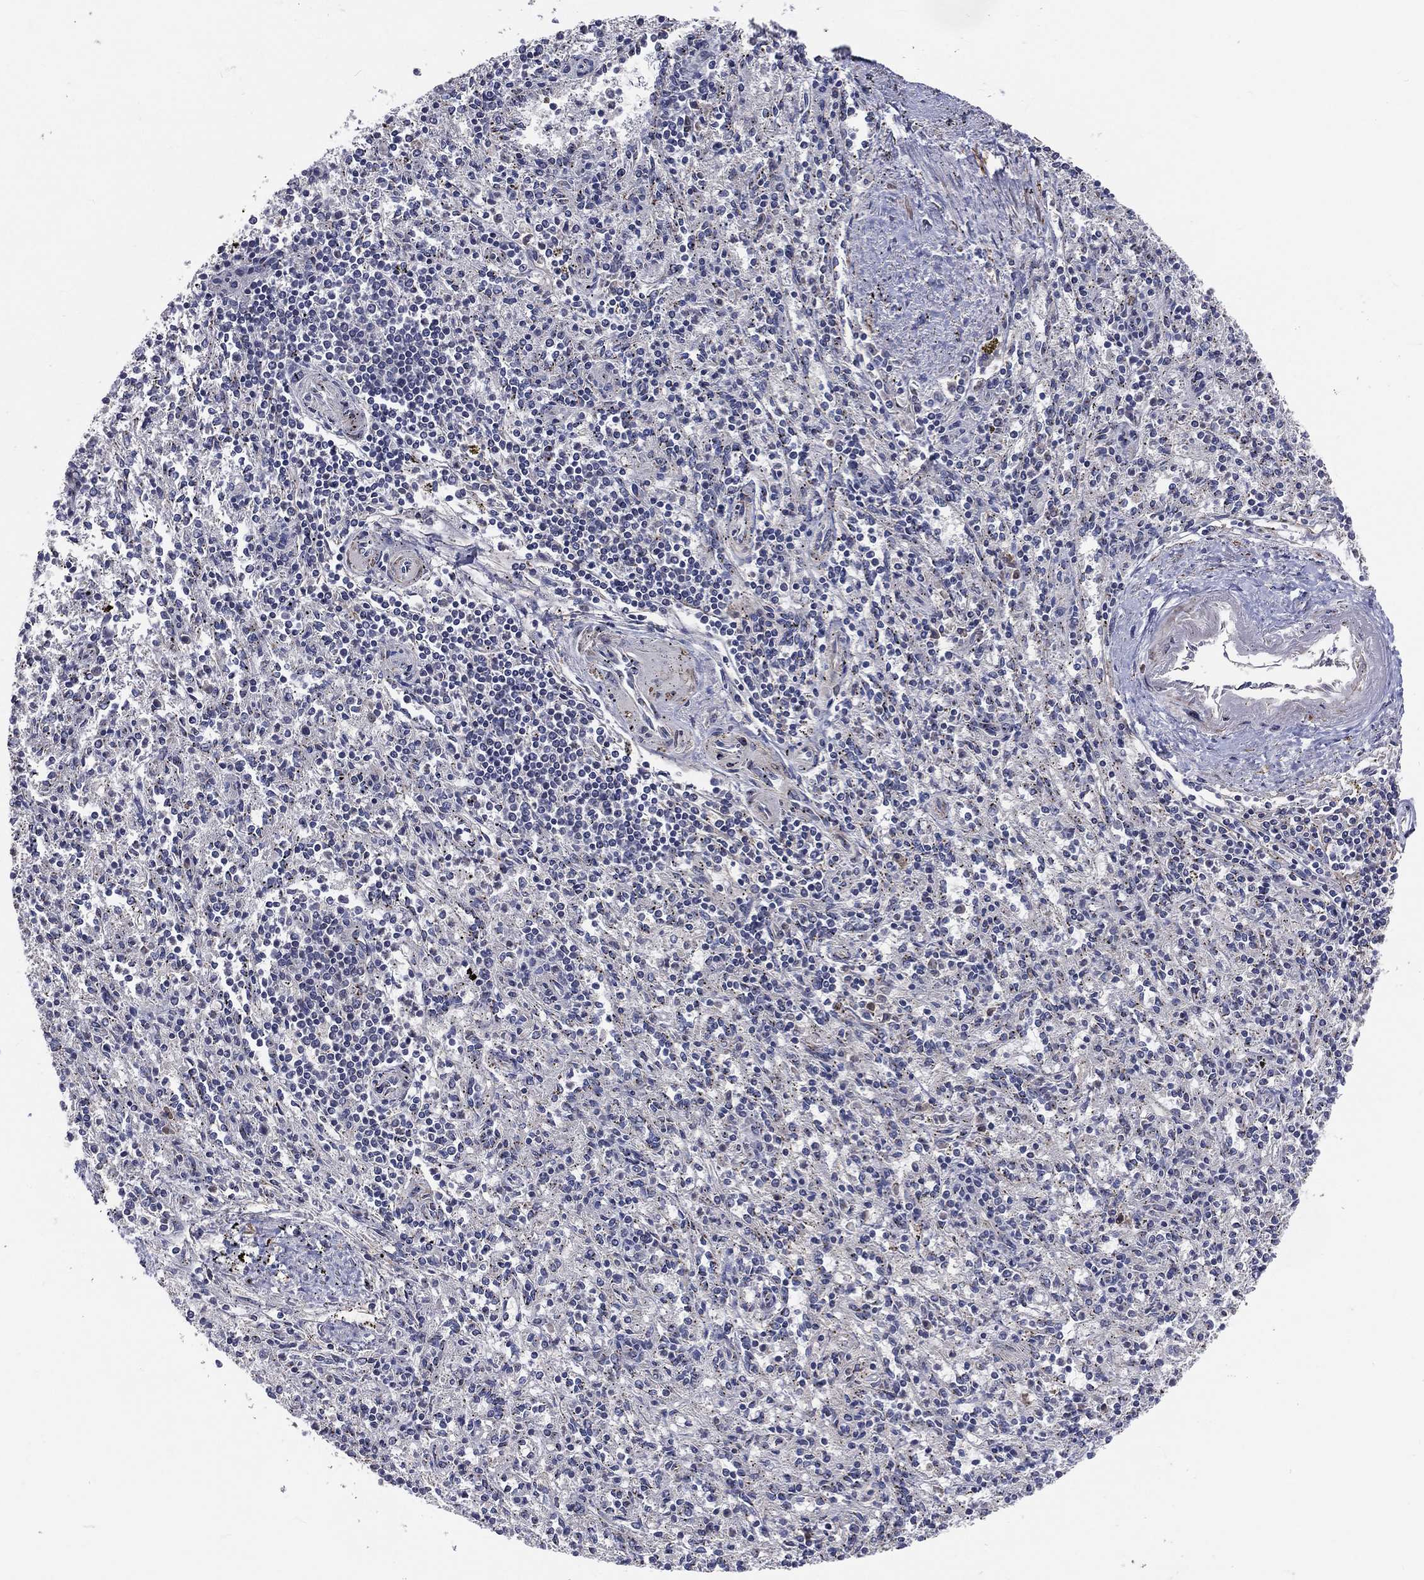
{"staining": {"intensity": "weak", "quantity": "<25%", "location": "cytoplasmic/membranous"}, "tissue": "spleen", "cell_type": "Cells in red pulp", "image_type": "normal", "snomed": [{"axis": "morphology", "description": "Normal tissue, NOS"}, {"axis": "topography", "description": "Spleen"}], "caption": "This is a photomicrograph of immunohistochemistry staining of benign spleen, which shows no positivity in cells in red pulp. (DAB IHC with hematoxylin counter stain).", "gene": "CROCC", "patient": {"sex": "male", "age": 69}}